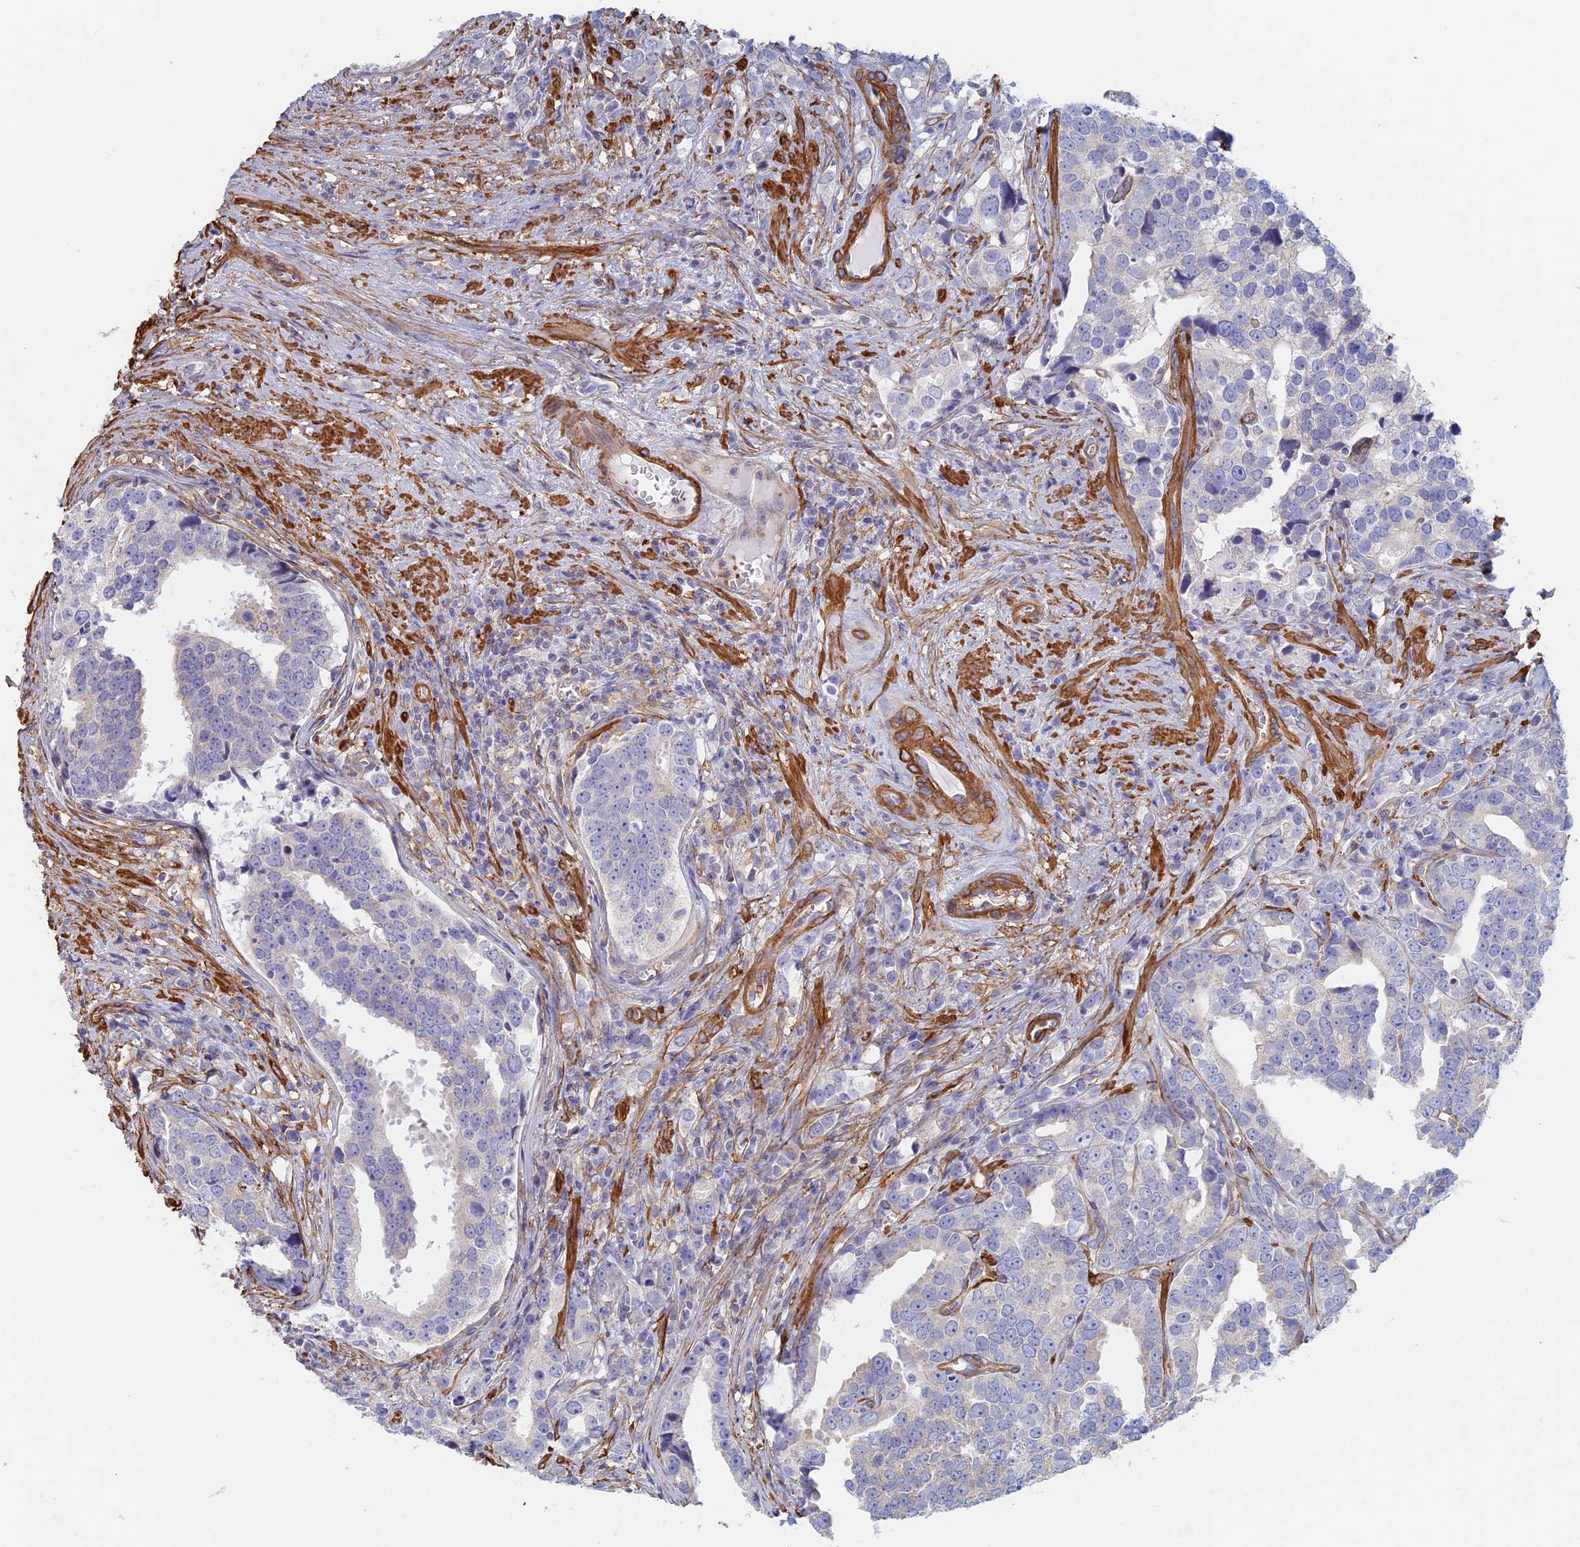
{"staining": {"intensity": "negative", "quantity": "none", "location": "none"}, "tissue": "prostate cancer", "cell_type": "Tumor cells", "image_type": "cancer", "snomed": [{"axis": "morphology", "description": "Adenocarcinoma, High grade"}, {"axis": "topography", "description": "Prostate"}], "caption": "The histopathology image displays no staining of tumor cells in prostate cancer (adenocarcinoma (high-grade)).", "gene": "PAK4", "patient": {"sex": "male", "age": 71}}